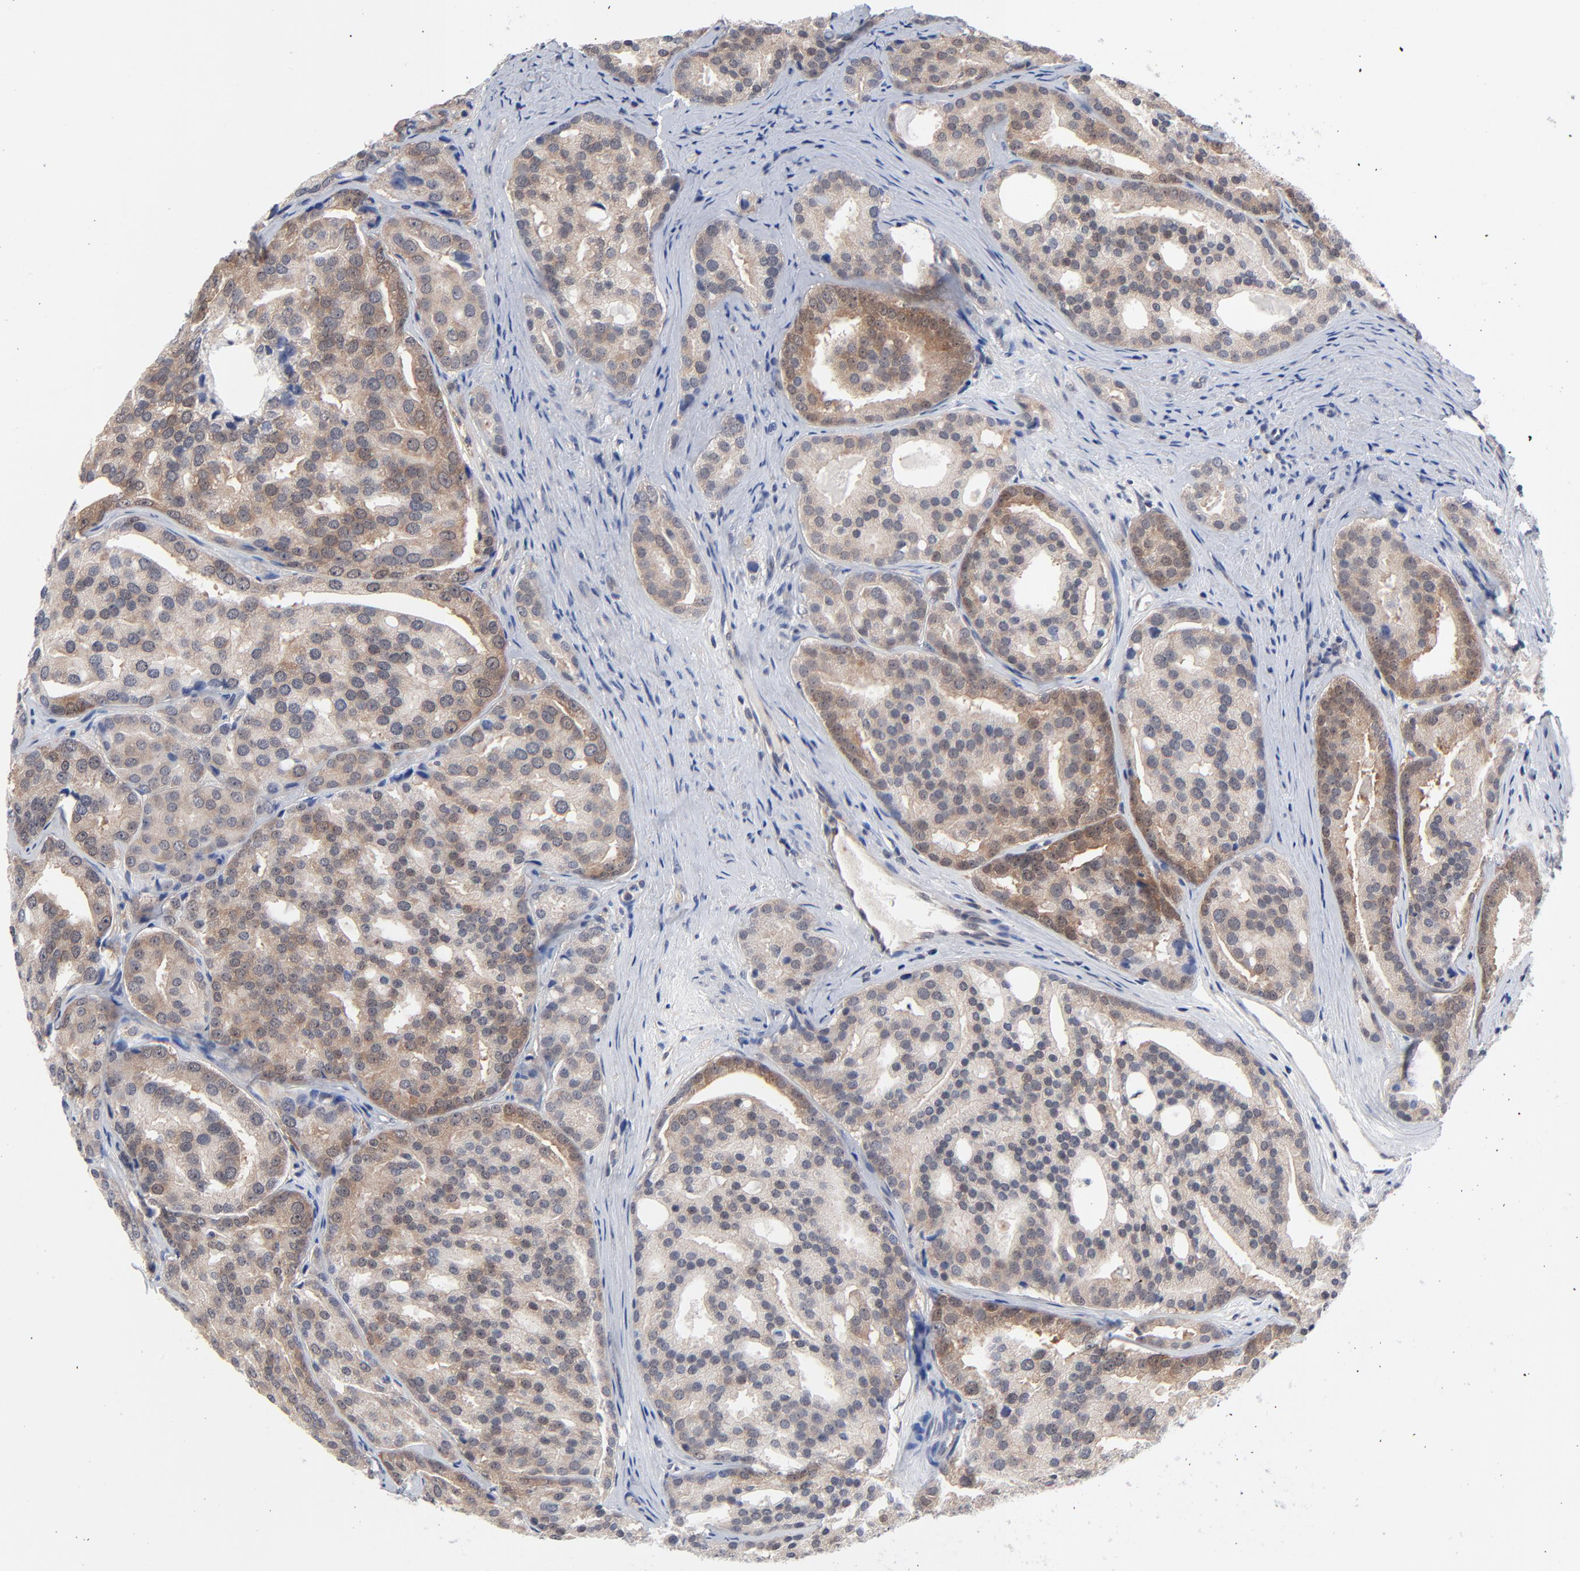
{"staining": {"intensity": "weak", "quantity": ">75%", "location": "cytoplasmic/membranous"}, "tissue": "prostate cancer", "cell_type": "Tumor cells", "image_type": "cancer", "snomed": [{"axis": "morphology", "description": "Adenocarcinoma, High grade"}, {"axis": "topography", "description": "Prostate"}], "caption": "Protein staining exhibits weak cytoplasmic/membranous expression in about >75% of tumor cells in prostate high-grade adenocarcinoma.", "gene": "RPS6KB1", "patient": {"sex": "male", "age": 64}}